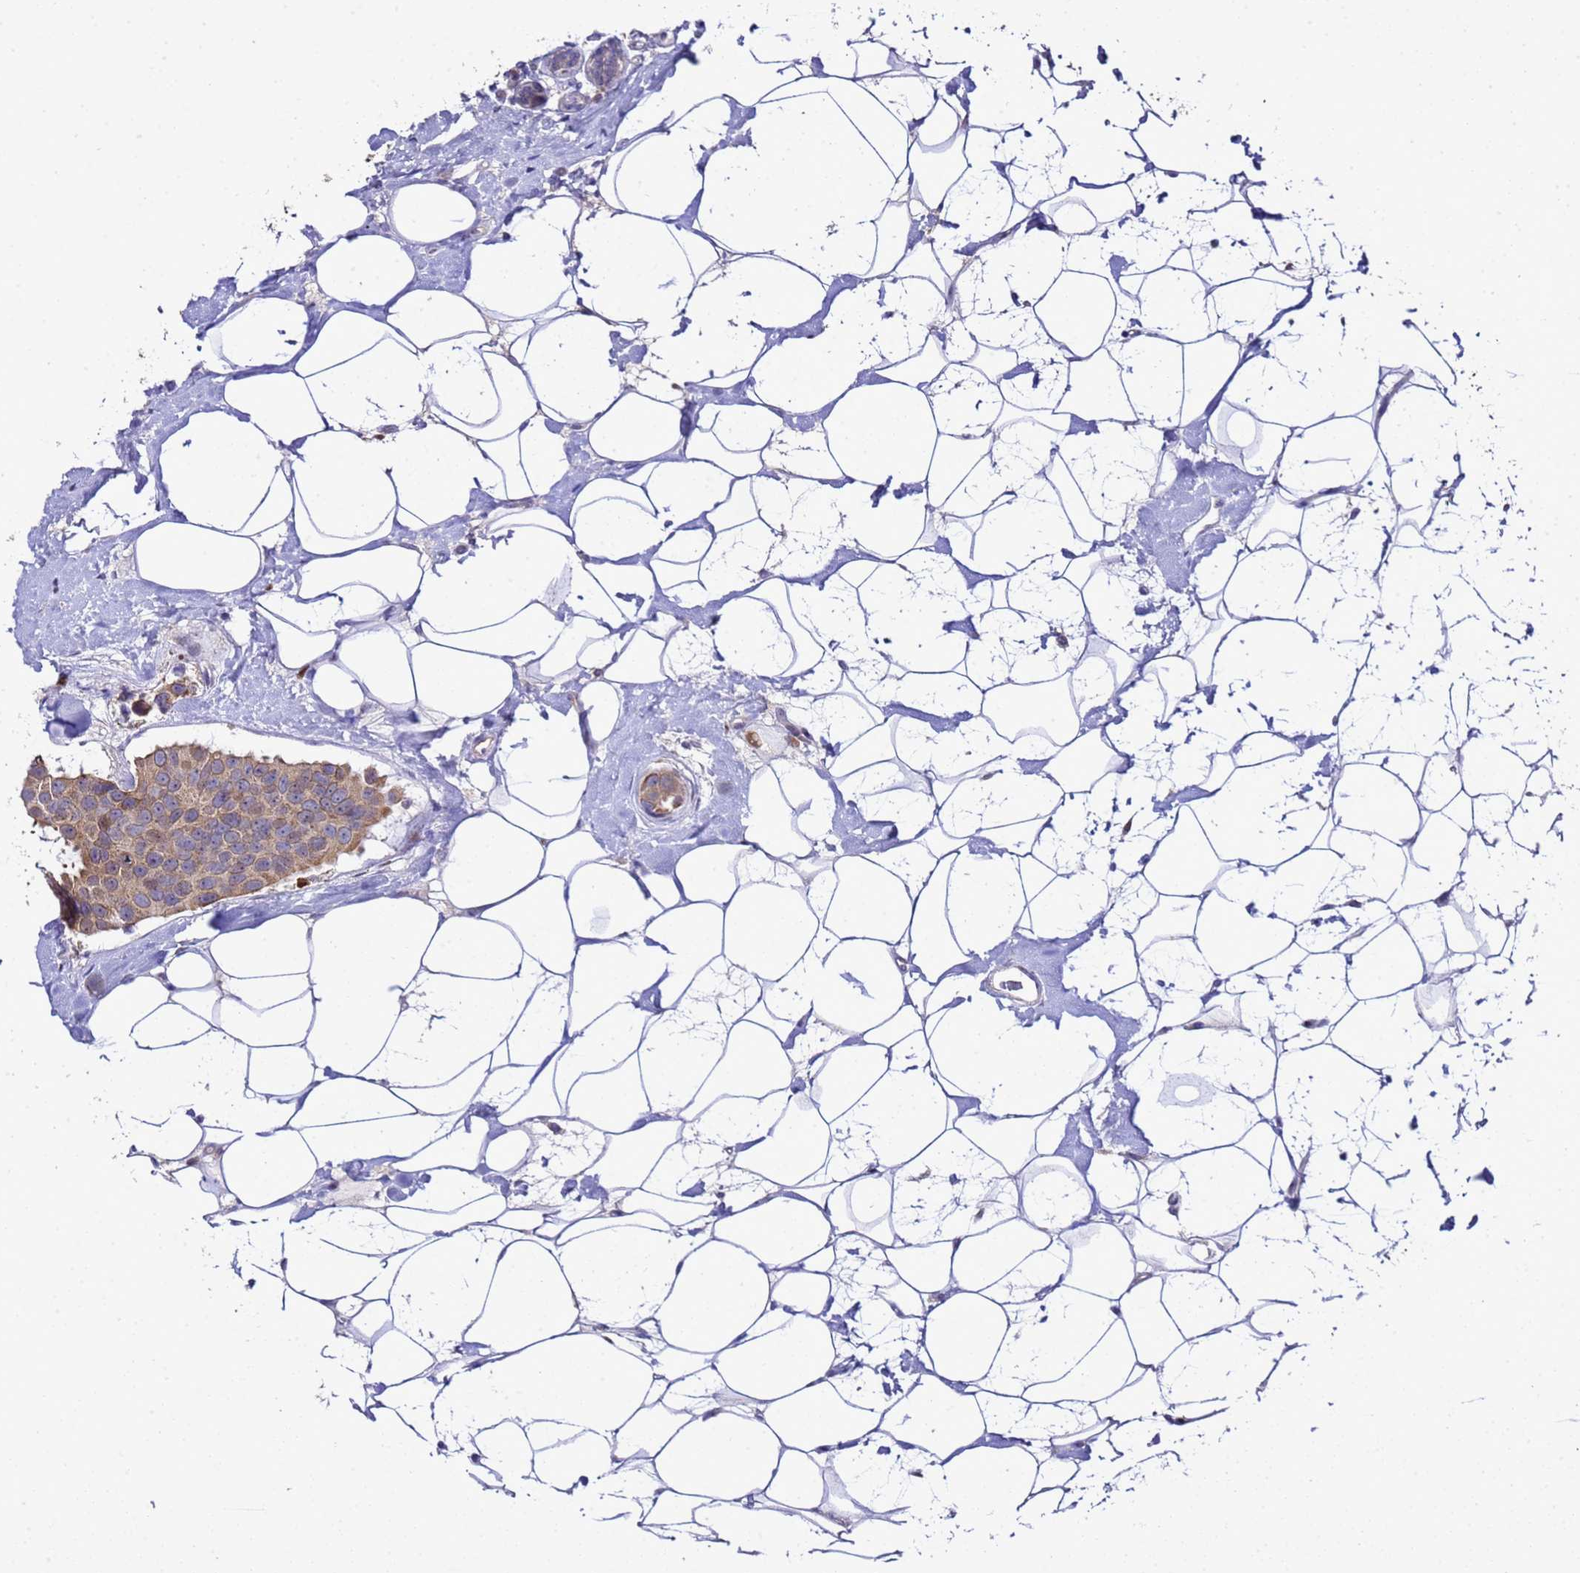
{"staining": {"intensity": "weak", "quantity": ">75%", "location": "cytoplasmic/membranous"}, "tissue": "breast cancer", "cell_type": "Tumor cells", "image_type": "cancer", "snomed": [{"axis": "morphology", "description": "Normal tissue, NOS"}, {"axis": "morphology", "description": "Duct carcinoma"}, {"axis": "topography", "description": "Breast"}], "caption": "This image reveals IHC staining of breast infiltrating ductal carcinoma, with low weak cytoplasmic/membranous expression in approximately >75% of tumor cells.", "gene": "ALG3", "patient": {"sex": "female", "age": 39}}